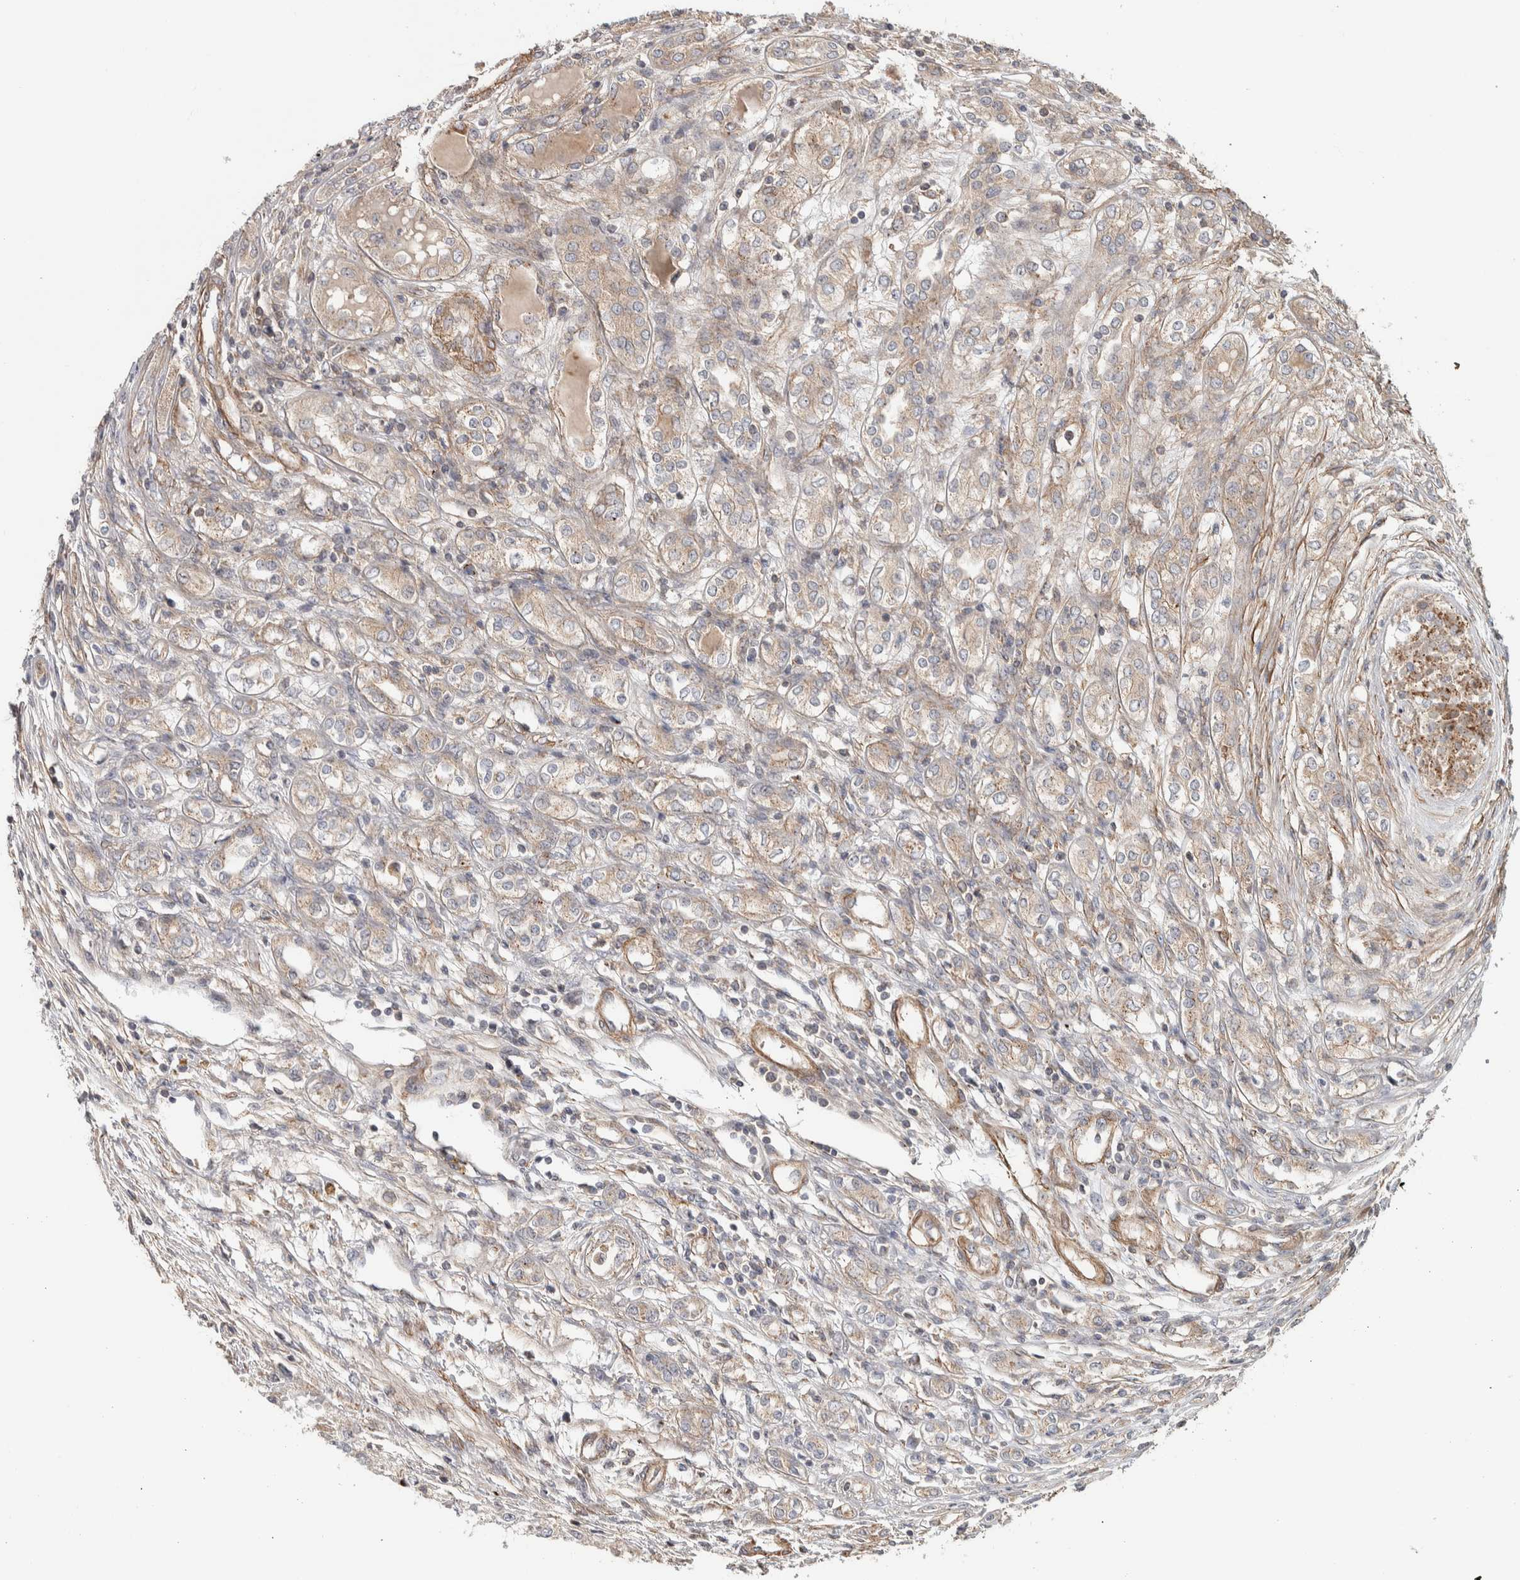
{"staining": {"intensity": "moderate", "quantity": "25%-75%", "location": "cytoplasmic/membranous"}, "tissue": "renal cancer", "cell_type": "Tumor cells", "image_type": "cancer", "snomed": [{"axis": "morphology", "description": "Adenocarcinoma, NOS"}, {"axis": "topography", "description": "Kidney"}], "caption": "IHC (DAB) staining of human adenocarcinoma (renal) exhibits moderate cytoplasmic/membranous protein expression in about 25%-75% of tumor cells. The staining is performed using DAB (3,3'-diaminobenzidine) brown chromogen to label protein expression. The nuclei are counter-stained blue using hematoxylin.", "gene": "CHMP4C", "patient": {"sex": "female", "age": 54}}